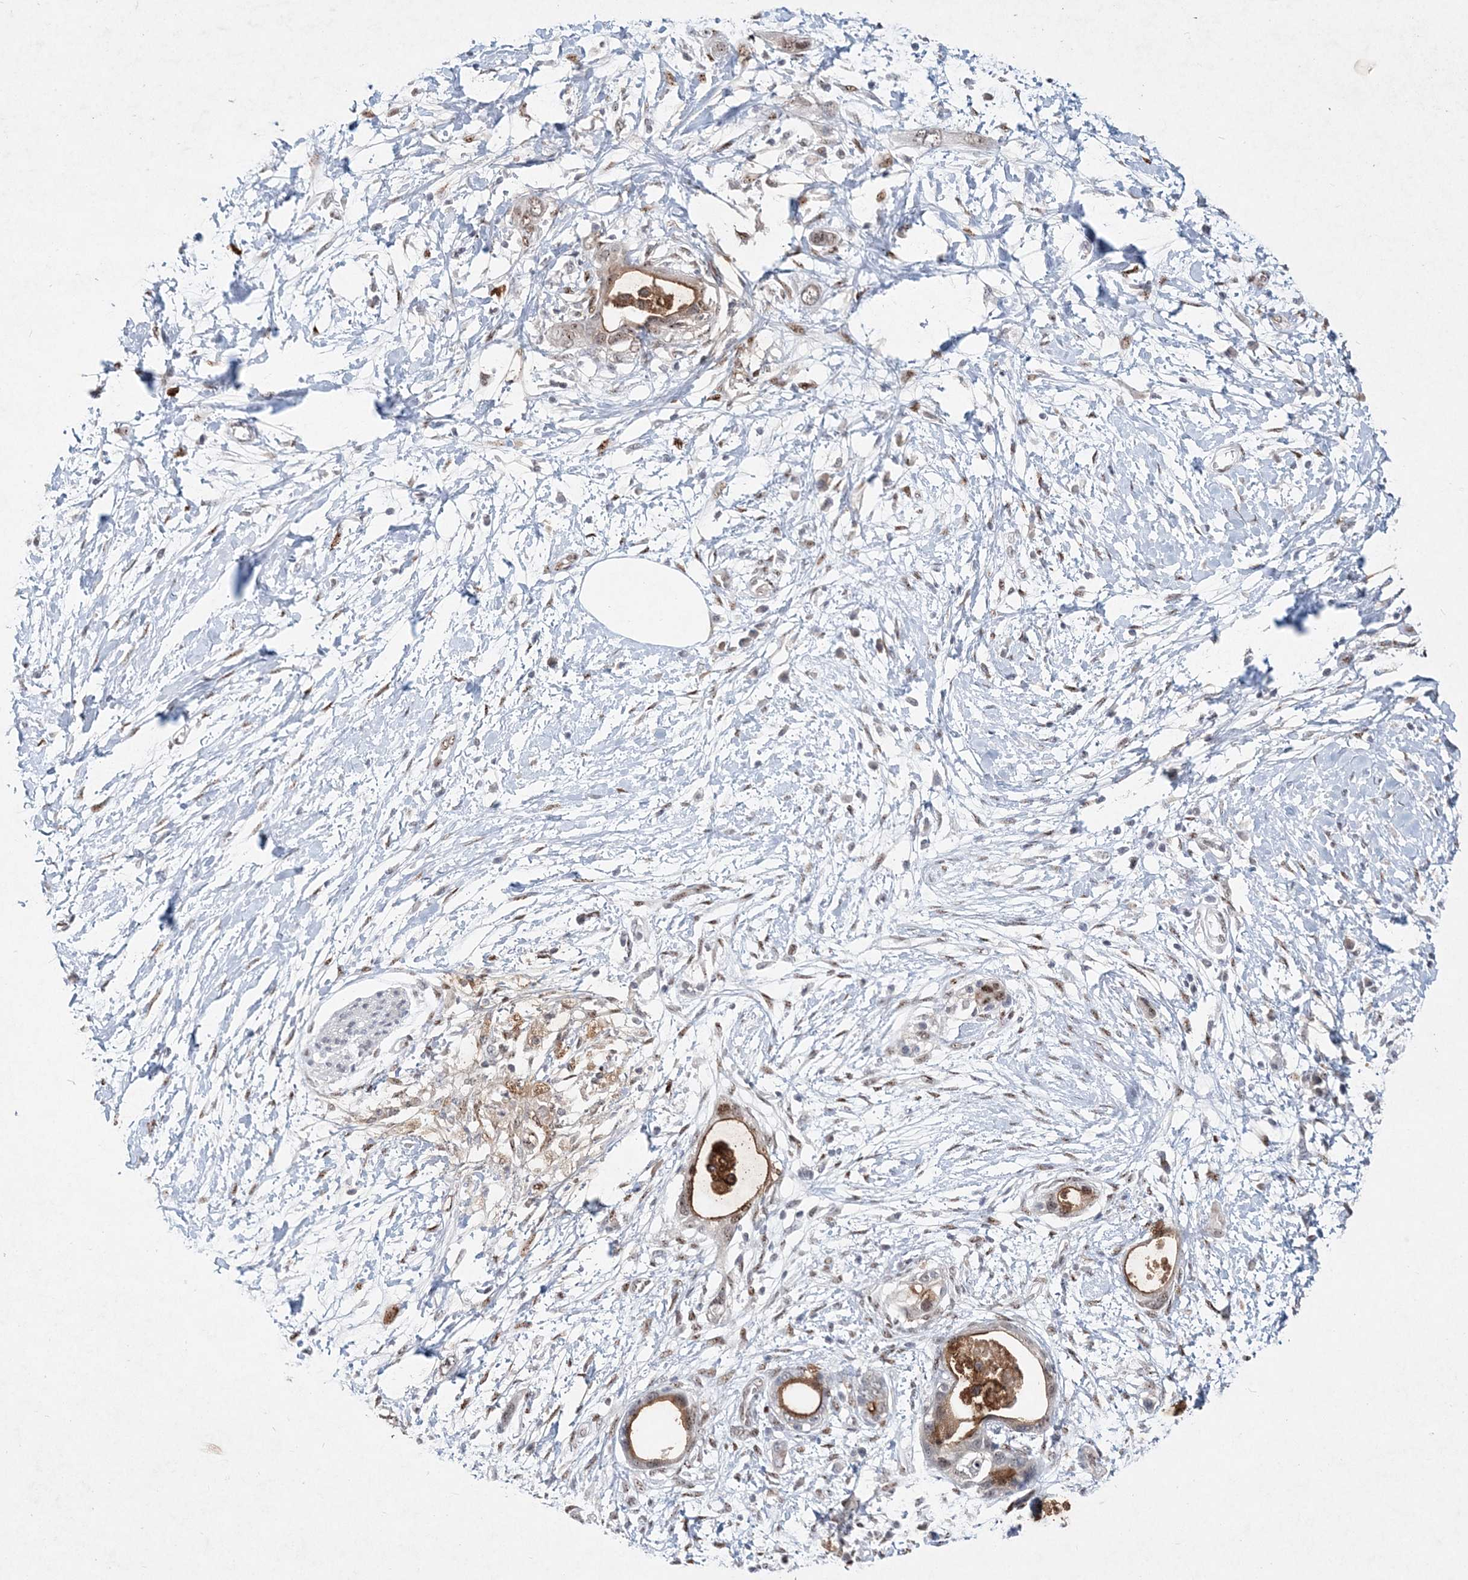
{"staining": {"intensity": "moderate", "quantity": "<25%", "location": "cytoplasmic/membranous,nuclear"}, "tissue": "pancreatic cancer", "cell_type": "Tumor cells", "image_type": "cancer", "snomed": [{"axis": "morphology", "description": "Normal tissue, NOS"}, {"axis": "morphology", "description": "Adenocarcinoma, NOS"}, {"axis": "topography", "description": "Pancreas"}, {"axis": "topography", "description": "Peripheral nerve tissue"}], "caption": "The immunohistochemical stain shows moderate cytoplasmic/membranous and nuclear expression in tumor cells of pancreatic cancer tissue.", "gene": "GIN1", "patient": {"sex": "male", "age": 59}}